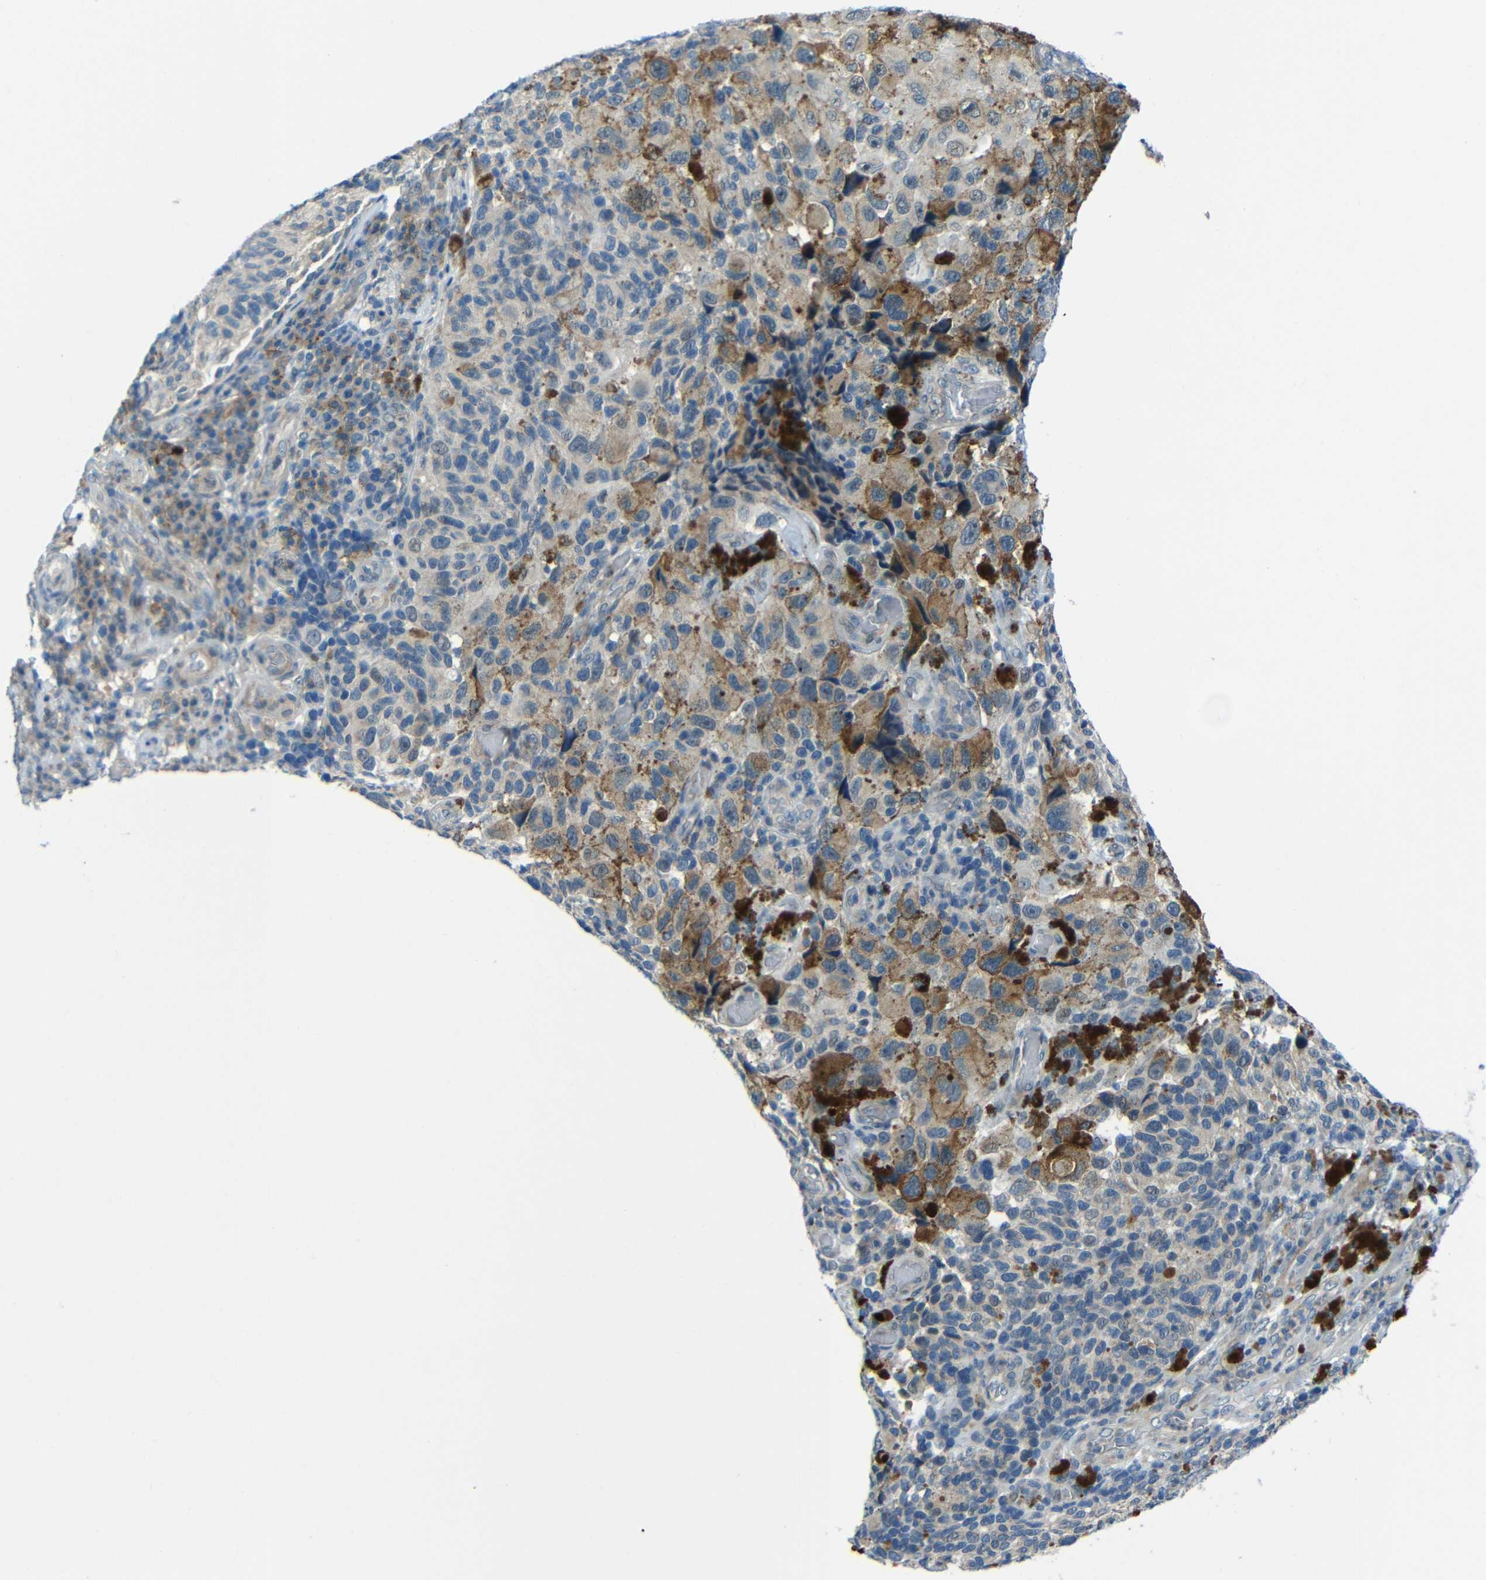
{"staining": {"intensity": "moderate", "quantity": "25%-75%", "location": "cytoplasmic/membranous"}, "tissue": "melanoma", "cell_type": "Tumor cells", "image_type": "cancer", "snomed": [{"axis": "morphology", "description": "Malignant melanoma, NOS"}, {"axis": "topography", "description": "Skin"}], "caption": "Immunohistochemical staining of human melanoma shows medium levels of moderate cytoplasmic/membranous protein positivity in approximately 25%-75% of tumor cells.", "gene": "ANKRD22", "patient": {"sex": "female", "age": 73}}